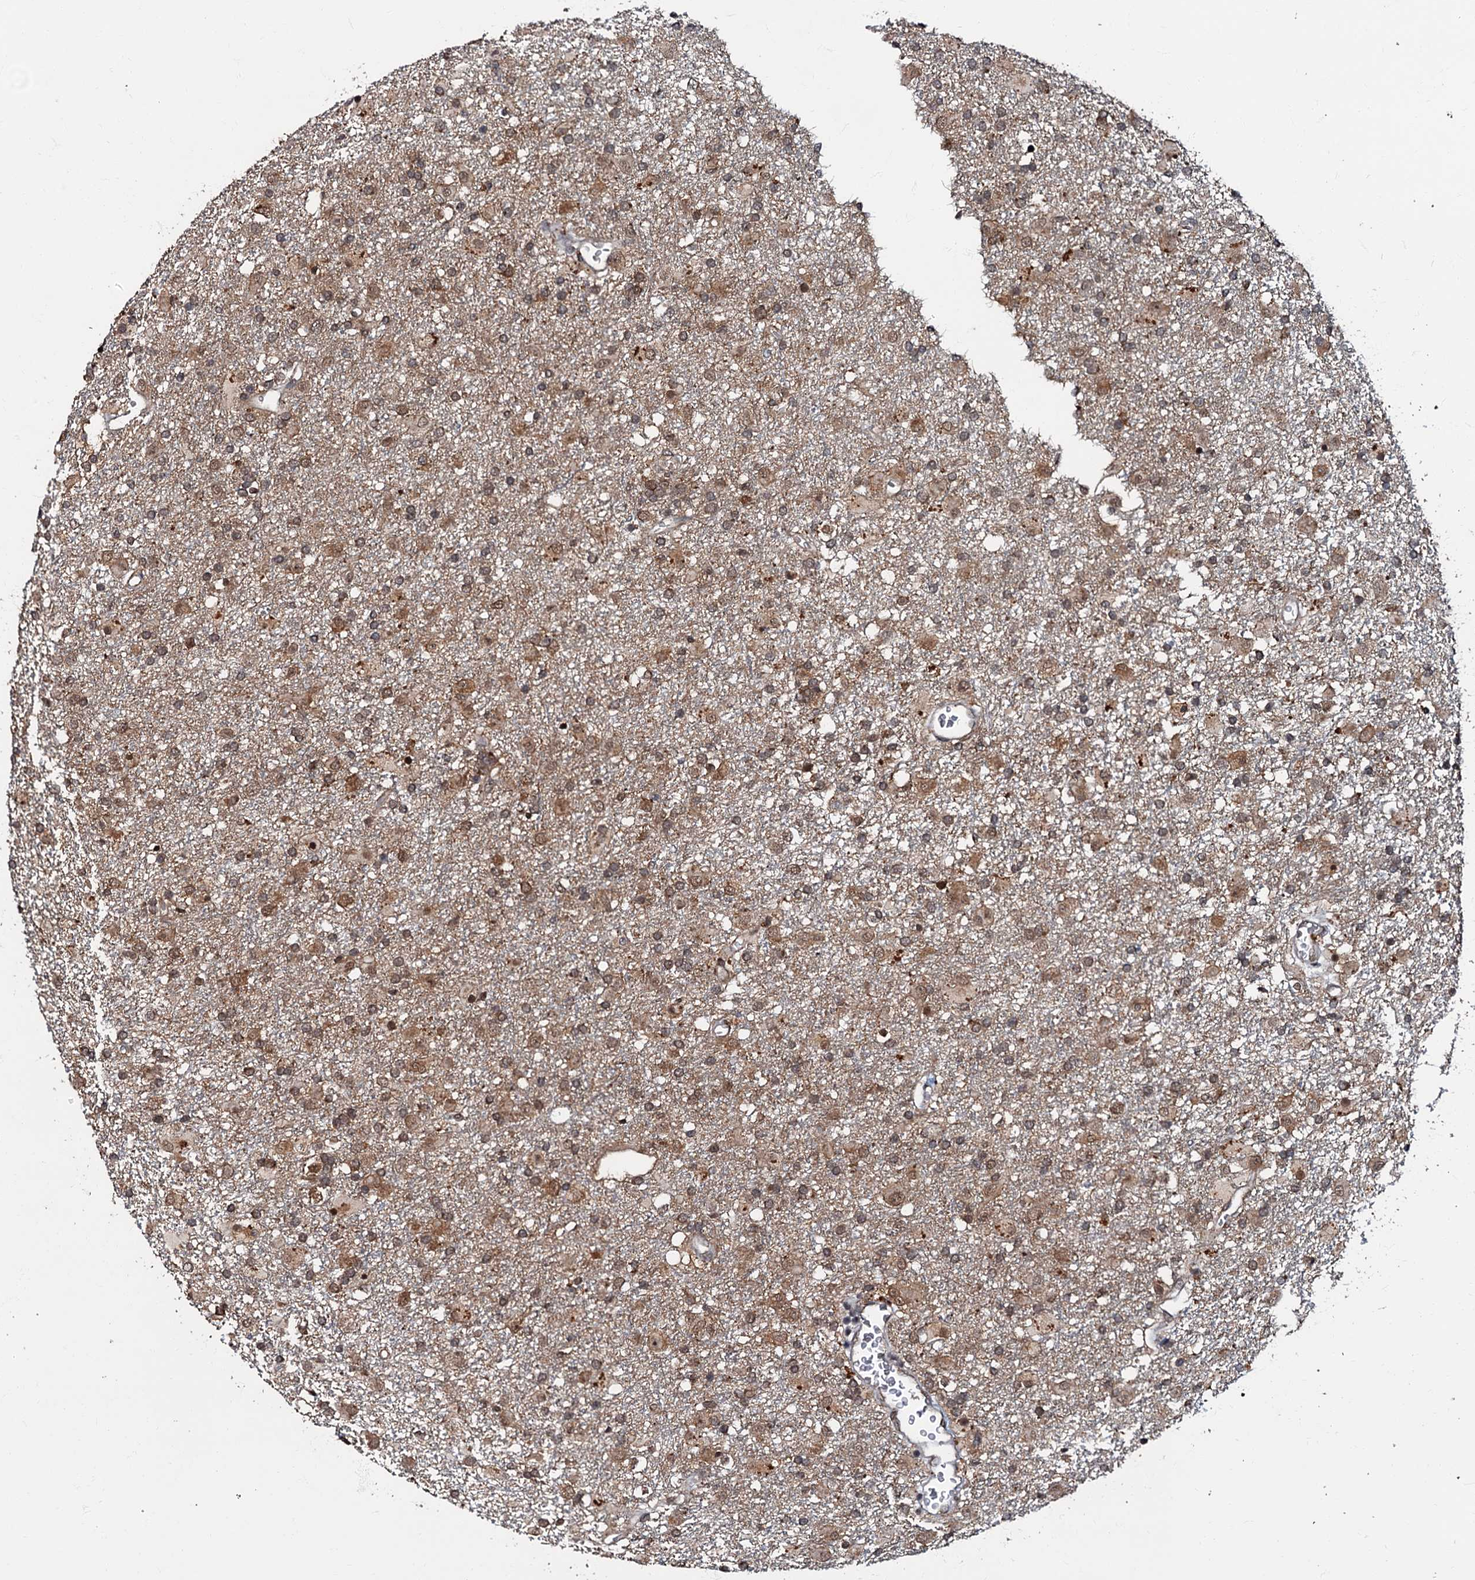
{"staining": {"intensity": "moderate", "quantity": "<25%", "location": "cytoplasmic/membranous,nuclear"}, "tissue": "glioma", "cell_type": "Tumor cells", "image_type": "cancer", "snomed": [{"axis": "morphology", "description": "Glioma, malignant, Low grade"}, {"axis": "topography", "description": "Brain"}], "caption": "Moderate cytoplasmic/membranous and nuclear staining for a protein is seen in approximately <25% of tumor cells of malignant glioma (low-grade) using immunohistochemistry (IHC).", "gene": "C18orf32", "patient": {"sex": "male", "age": 65}}